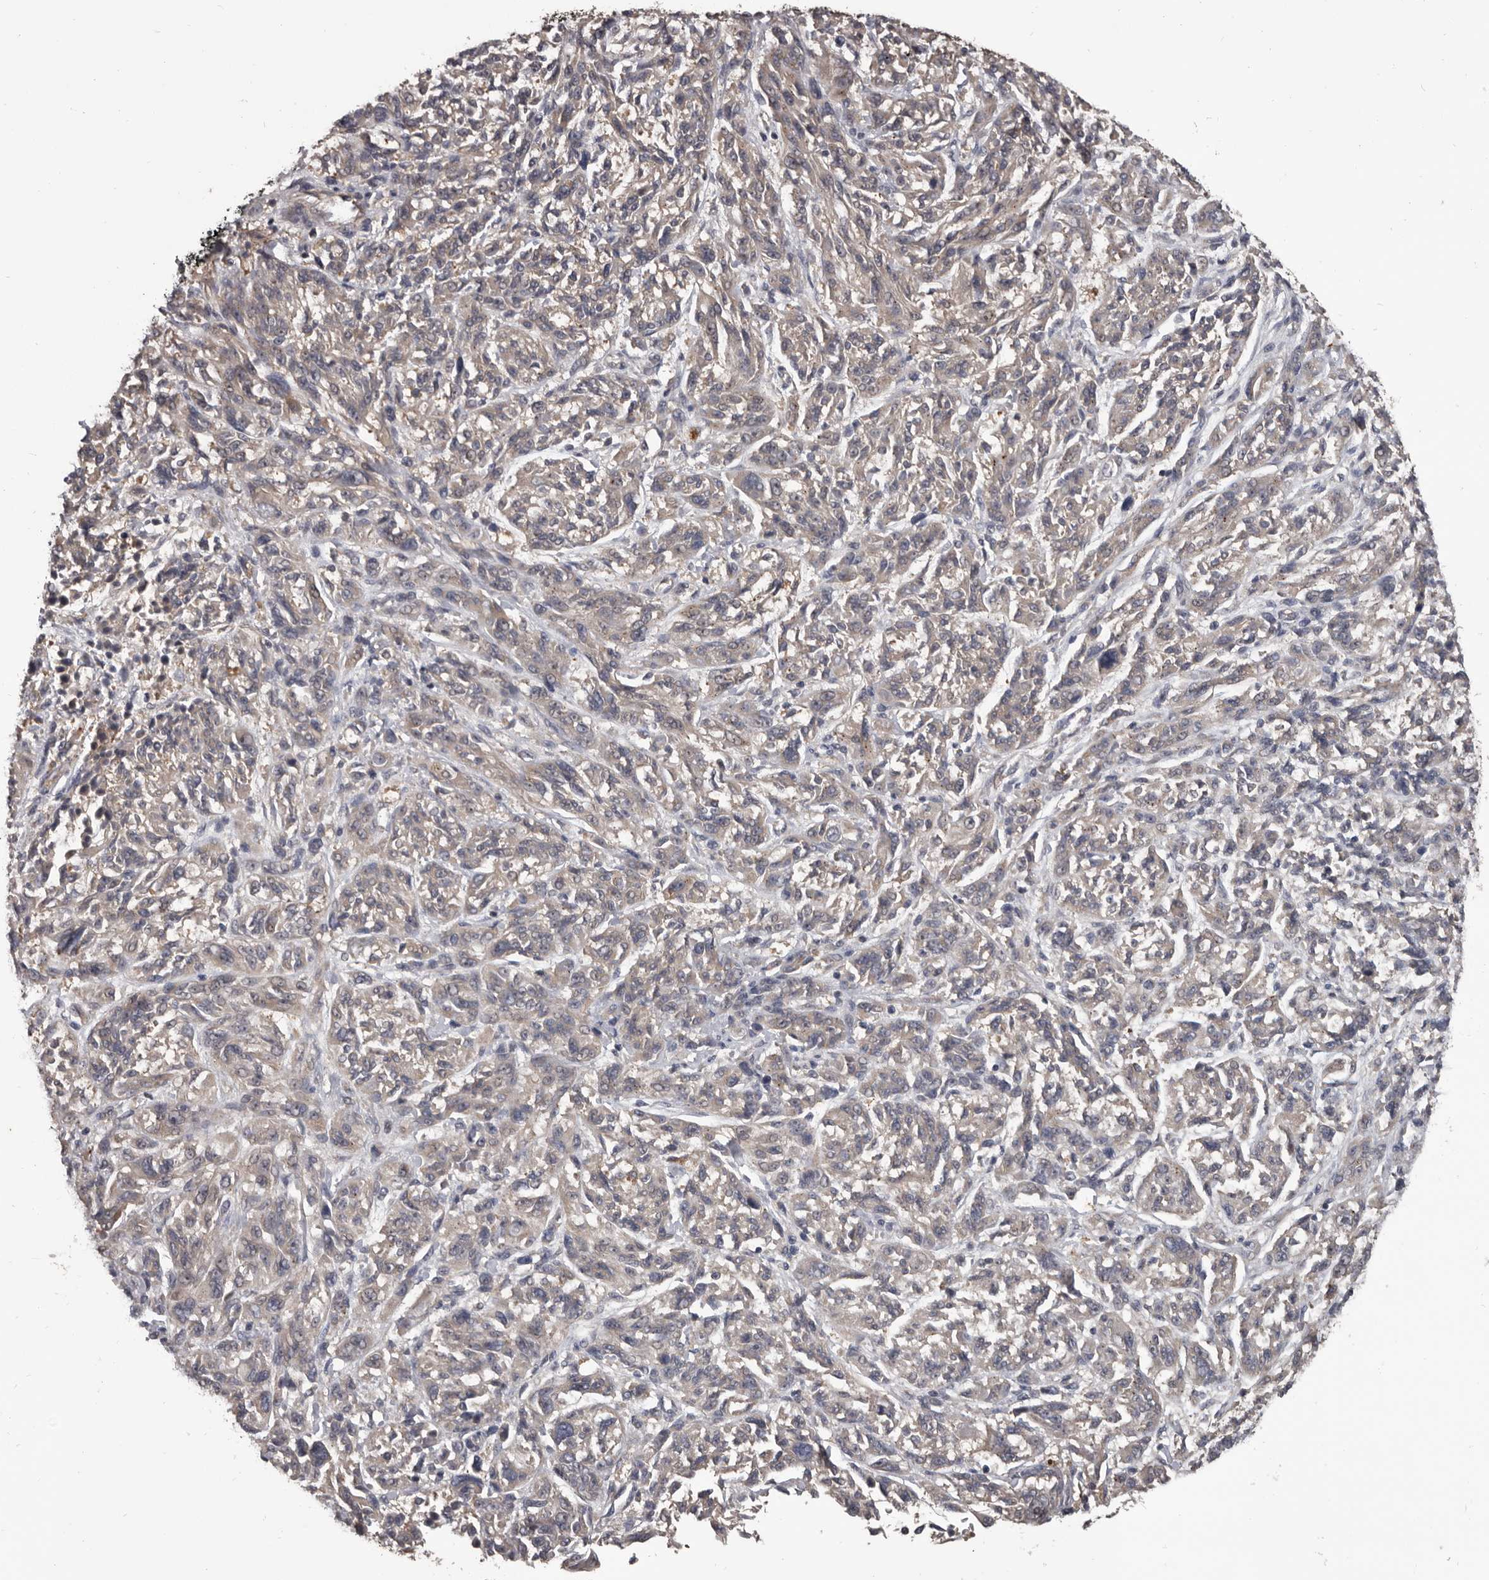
{"staining": {"intensity": "negative", "quantity": "none", "location": "none"}, "tissue": "melanoma", "cell_type": "Tumor cells", "image_type": "cancer", "snomed": [{"axis": "morphology", "description": "Malignant melanoma, NOS"}, {"axis": "topography", "description": "Skin"}], "caption": "Protein analysis of malignant melanoma reveals no significant positivity in tumor cells.", "gene": "ALDH5A1", "patient": {"sex": "male", "age": 53}}